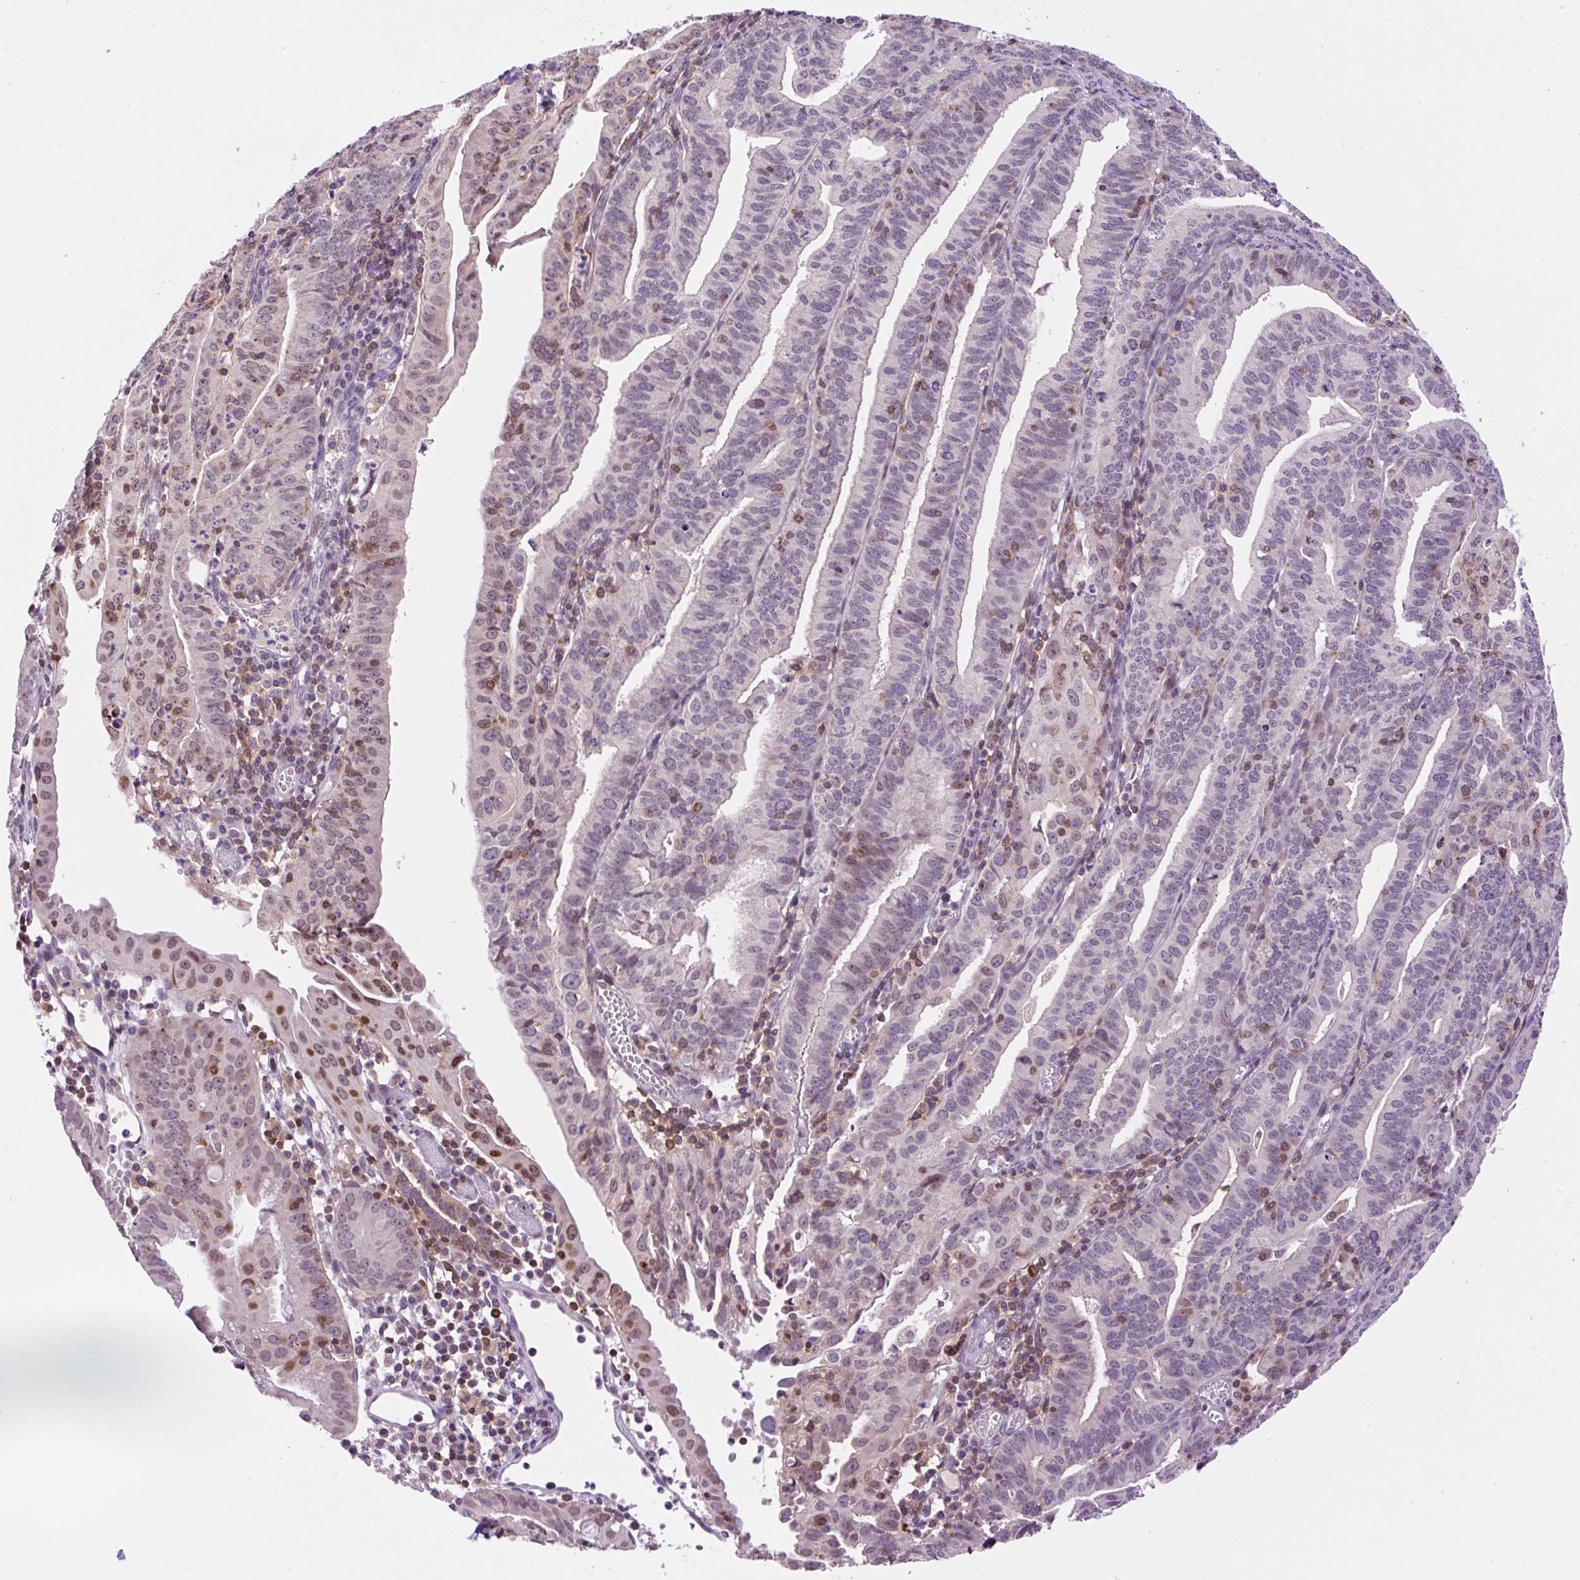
{"staining": {"intensity": "moderate", "quantity": "<25%", "location": "nuclear"}, "tissue": "endometrial cancer", "cell_type": "Tumor cells", "image_type": "cancer", "snomed": [{"axis": "morphology", "description": "Adenocarcinoma, NOS"}, {"axis": "topography", "description": "Endometrium"}], "caption": "Moderate nuclear positivity for a protein is identified in approximately <25% of tumor cells of adenocarcinoma (endometrial) using immunohistochemistry (IHC).", "gene": "CARD11", "patient": {"sex": "female", "age": 60}}